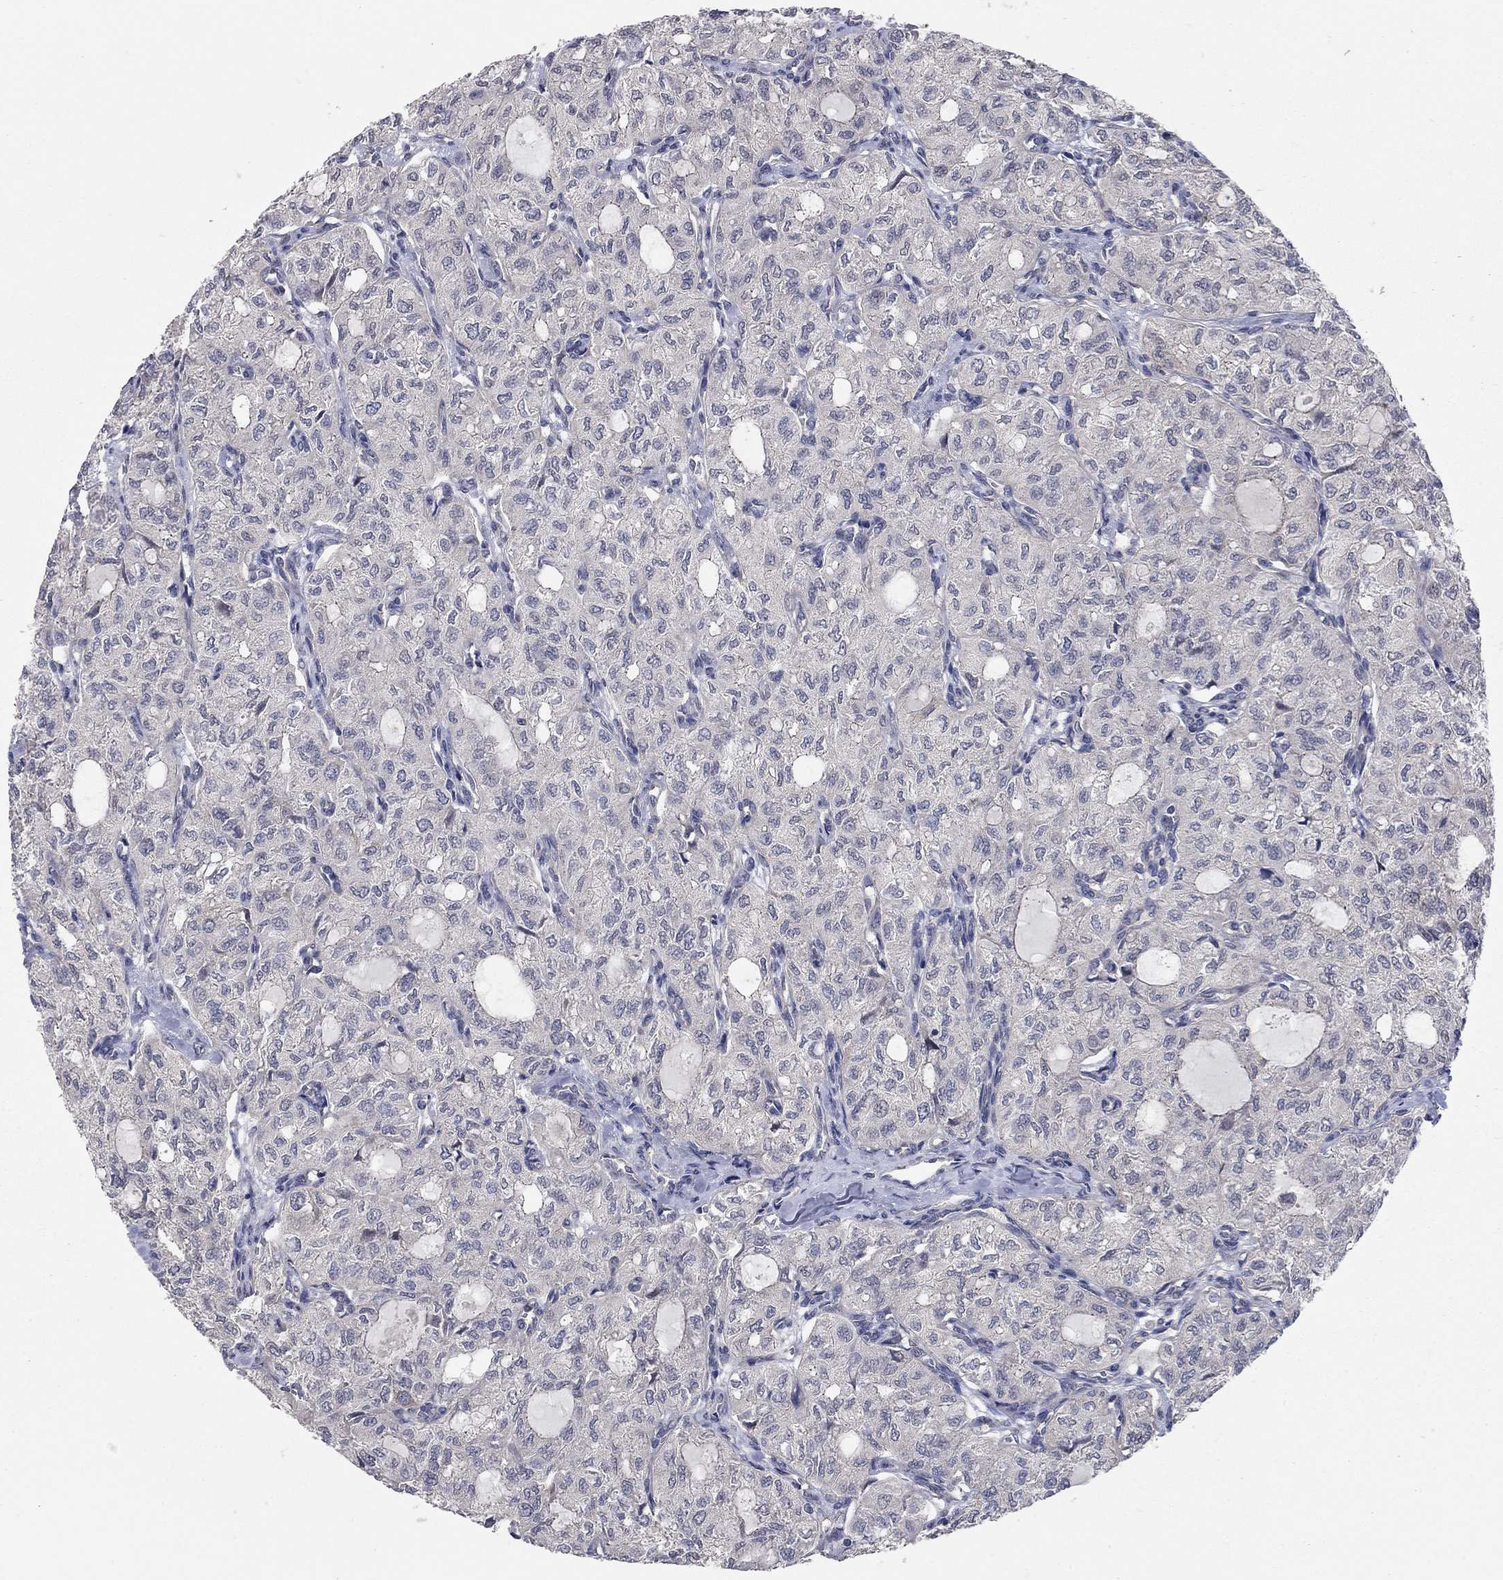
{"staining": {"intensity": "negative", "quantity": "none", "location": "none"}, "tissue": "thyroid cancer", "cell_type": "Tumor cells", "image_type": "cancer", "snomed": [{"axis": "morphology", "description": "Follicular adenoma carcinoma, NOS"}, {"axis": "topography", "description": "Thyroid gland"}], "caption": "Thyroid cancer (follicular adenoma carcinoma) was stained to show a protein in brown. There is no significant positivity in tumor cells.", "gene": "WASF3", "patient": {"sex": "male", "age": 75}}